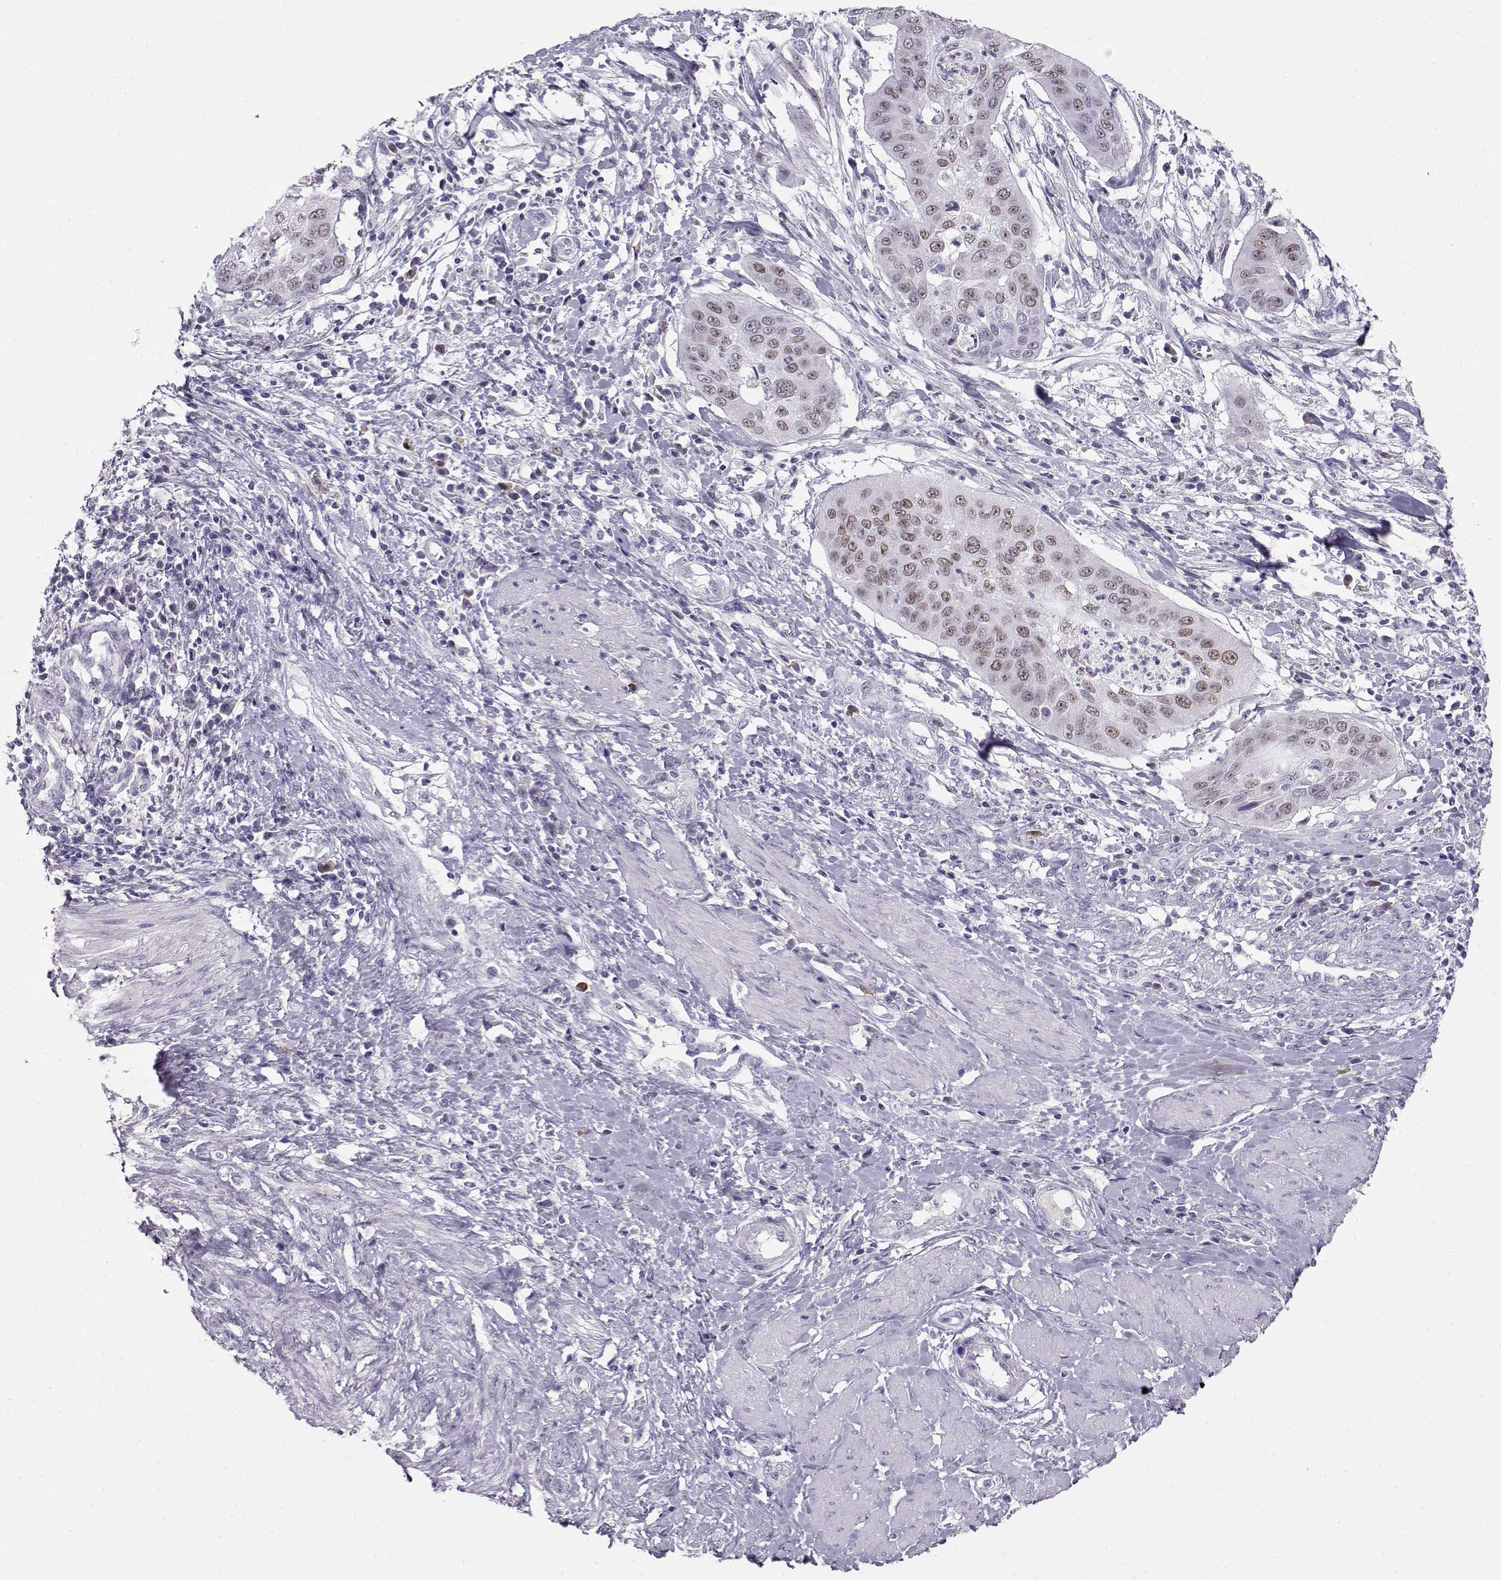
{"staining": {"intensity": "weak", "quantity": "25%-75%", "location": "nuclear"}, "tissue": "cervical cancer", "cell_type": "Tumor cells", "image_type": "cancer", "snomed": [{"axis": "morphology", "description": "Squamous cell carcinoma, NOS"}, {"axis": "topography", "description": "Cervix"}], "caption": "There is low levels of weak nuclear positivity in tumor cells of squamous cell carcinoma (cervical), as demonstrated by immunohistochemical staining (brown color).", "gene": "OPN5", "patient": {"sex": "female", "age": 39}}